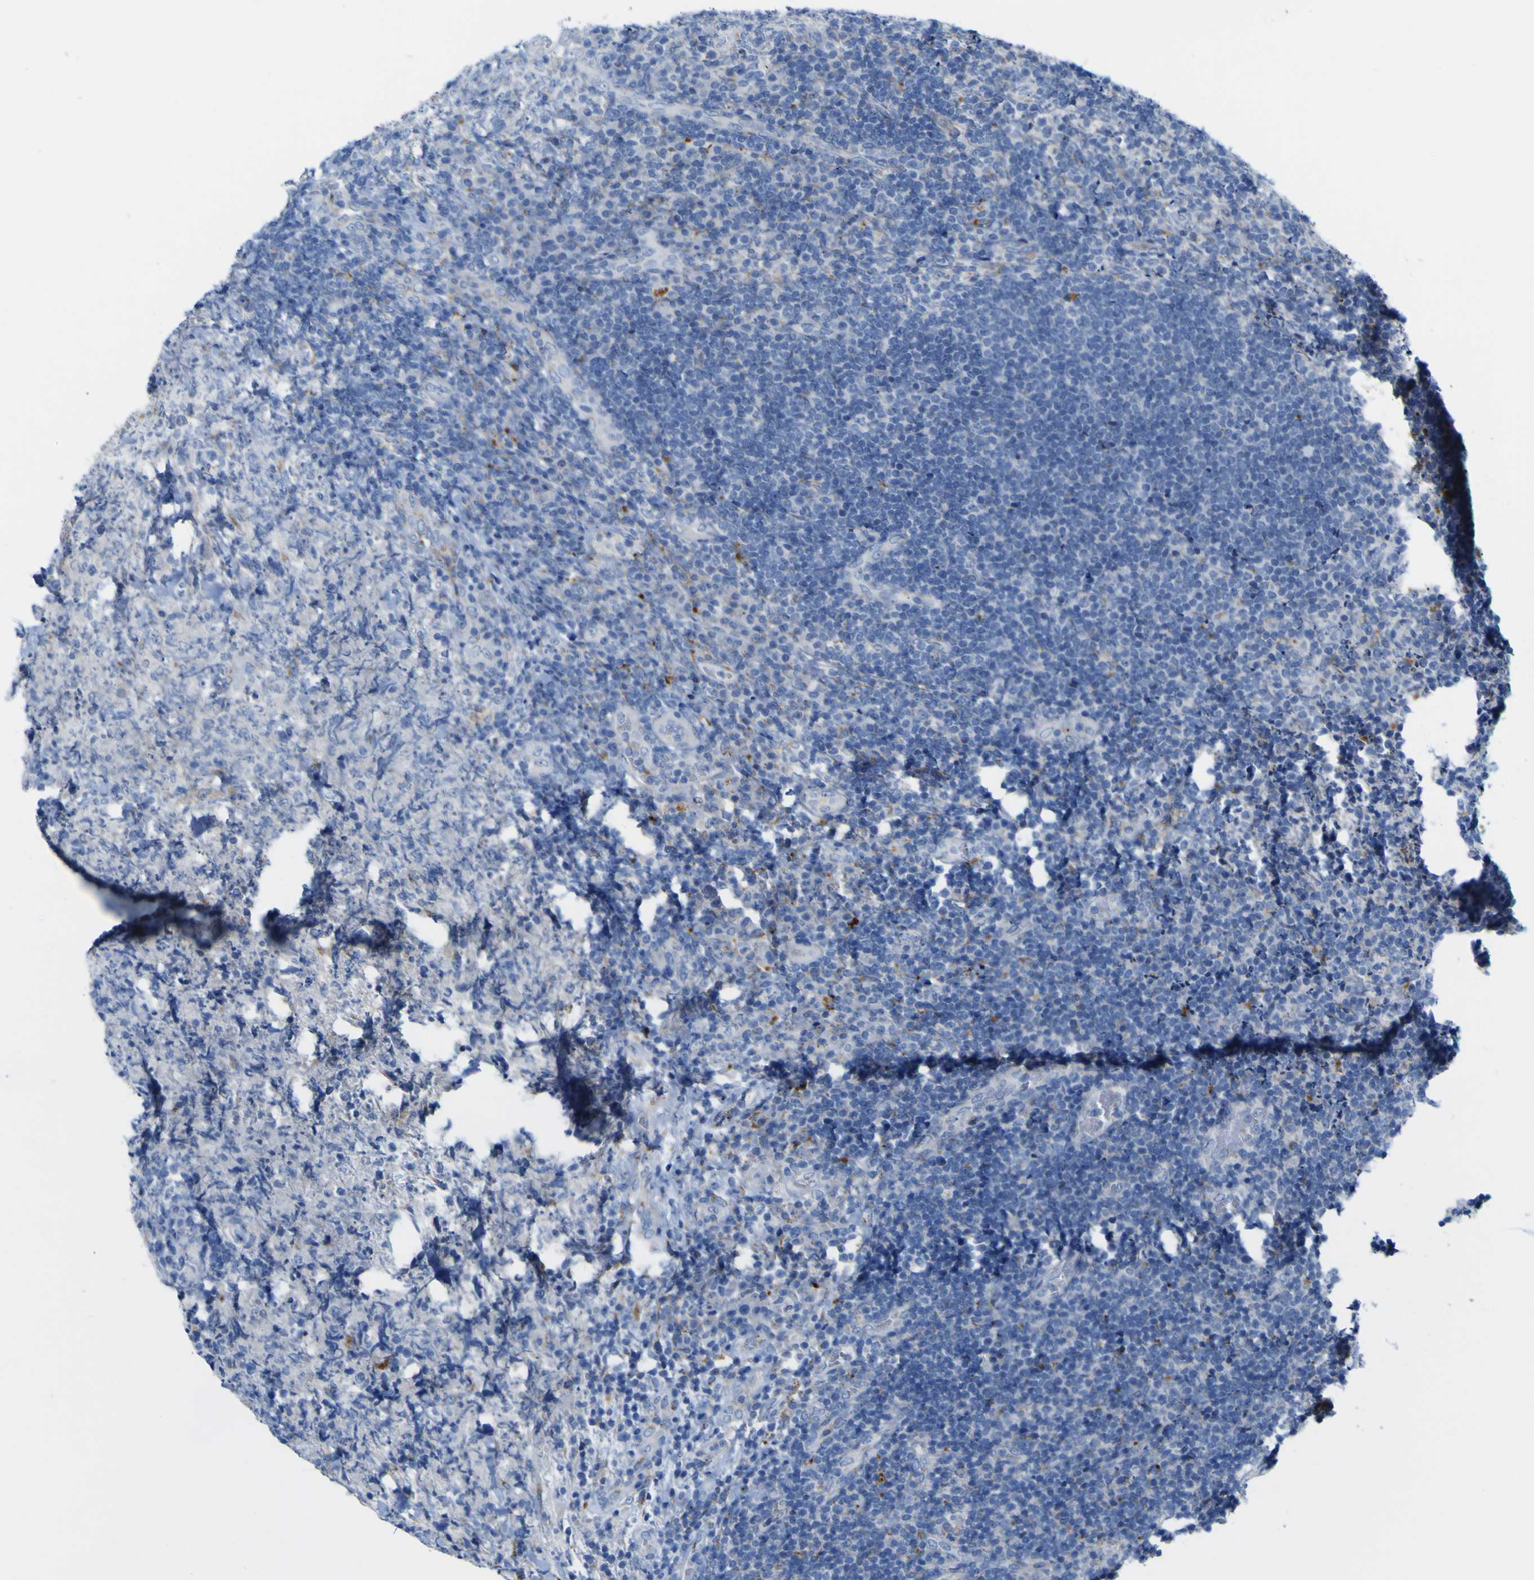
{"staining": {"intensity": "negative", "quantity": "none", "location": "none"}, "tissue": "lymphoma", "cell_type": "Tumor cells", "image_type": "cancer", "snomed": [{"axis": "morphology", "description": "Malignant lymphoma, non-Hodgkin's type, High grade"}, {"axis": "topography", "description": "Tonsil"}], "caption": "Tumor cells are negative for brown protein staining in malignant lymphoma, non-Hodgkin's type (high-grade).", "gene": "PTPRF", "patient": {"sex": "female", "age": 36}}